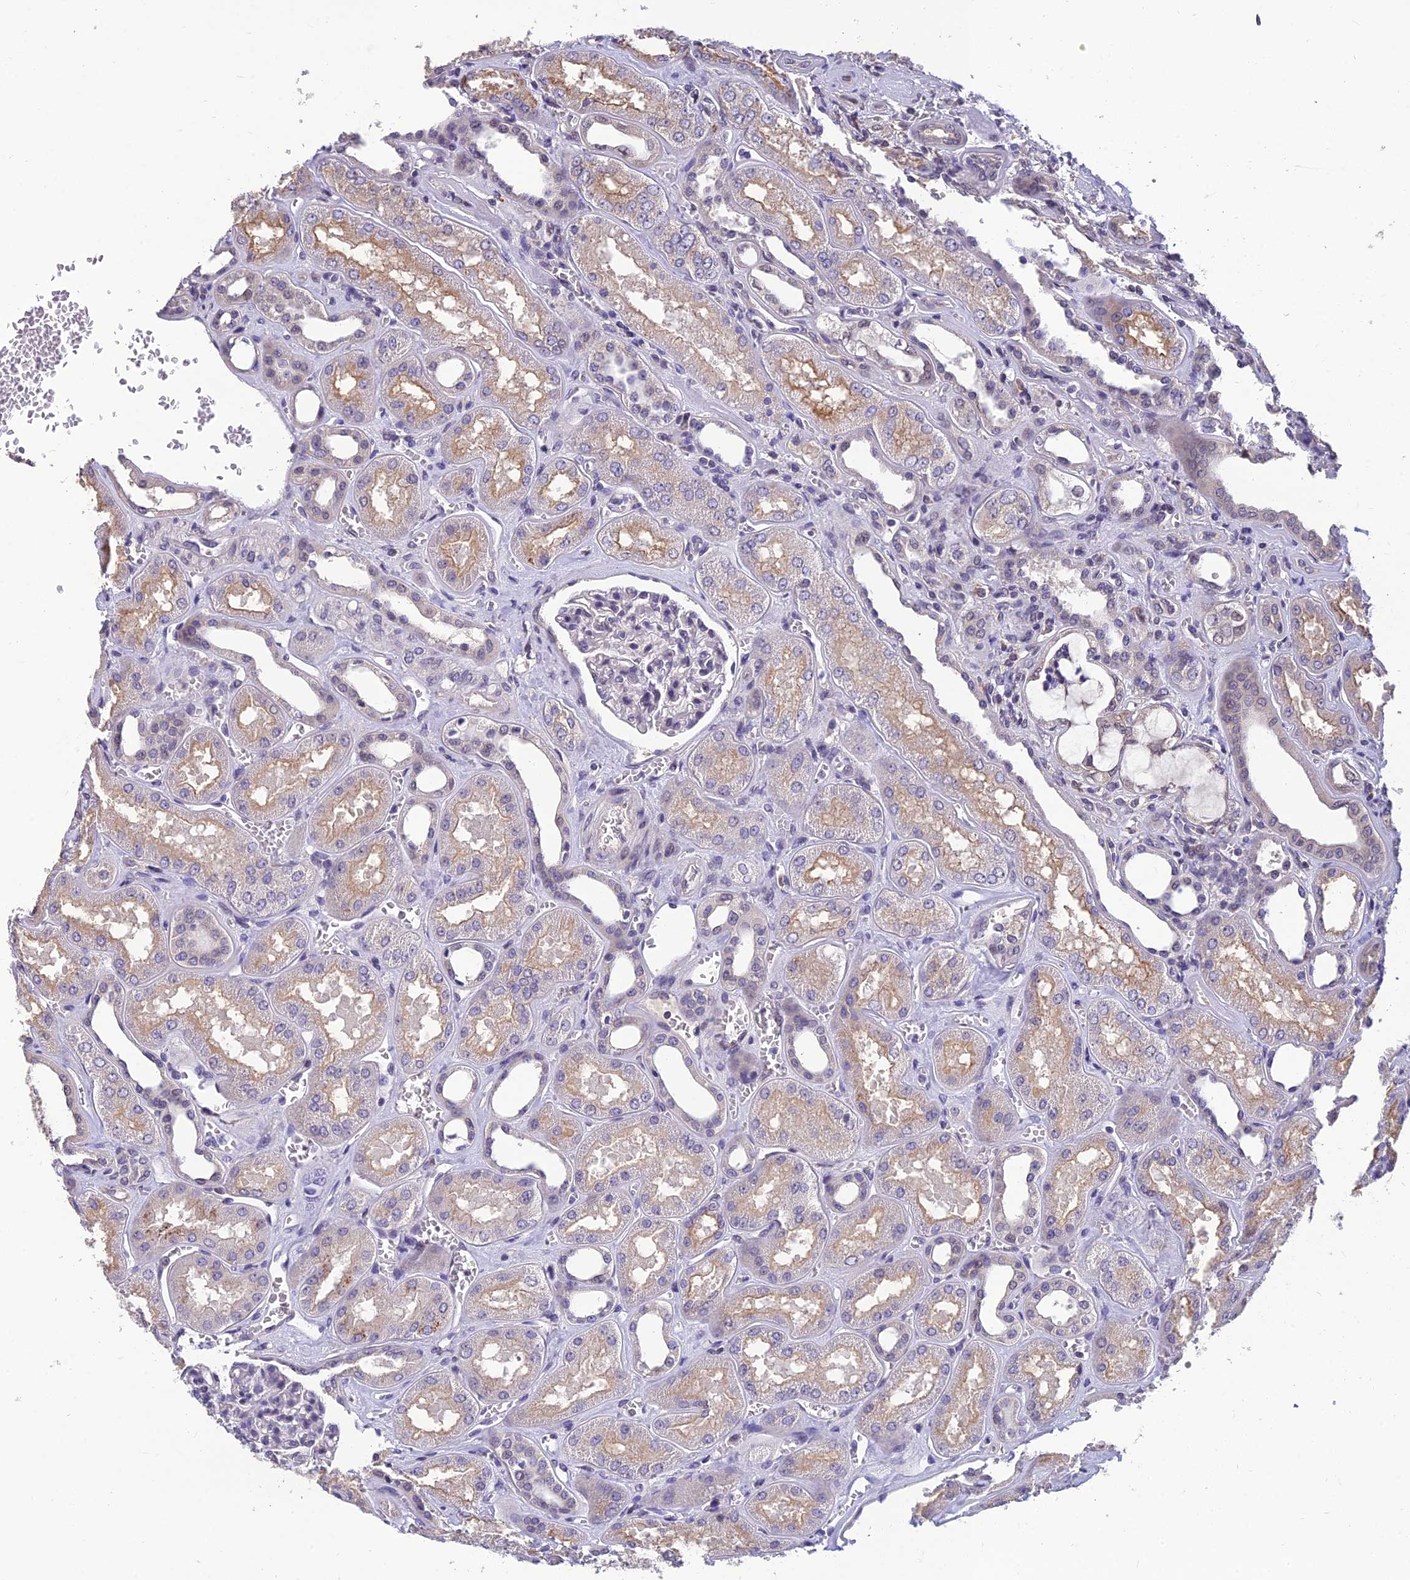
{"staining": {"intensity": "negative", "quantity": "none", "location": "none"}, "tissue": "kidney", "cell_type": "Cells in glomeruli", "image_type": "normal", "snomed": [{"axis": "morphology", "description": "Normal tissue, NOS"}, {"axis": "morphology", "description": "Adenocarcinoma, NOS"}, {"axis": "topography", "description": "Kidney"}], "caption": "A high-resolution image shows immunohistochemistry (IHC) staining of benign kidney, which exhibits no significant expression in cells in glomeruli. The staining is performed using DAB (3,3'-diaminobenzidine) brown chromogen with nuclei counter-stained in using hematoxylin.", "gene": "GRWD1", "patient": {"sex": "female", "age": 68}}